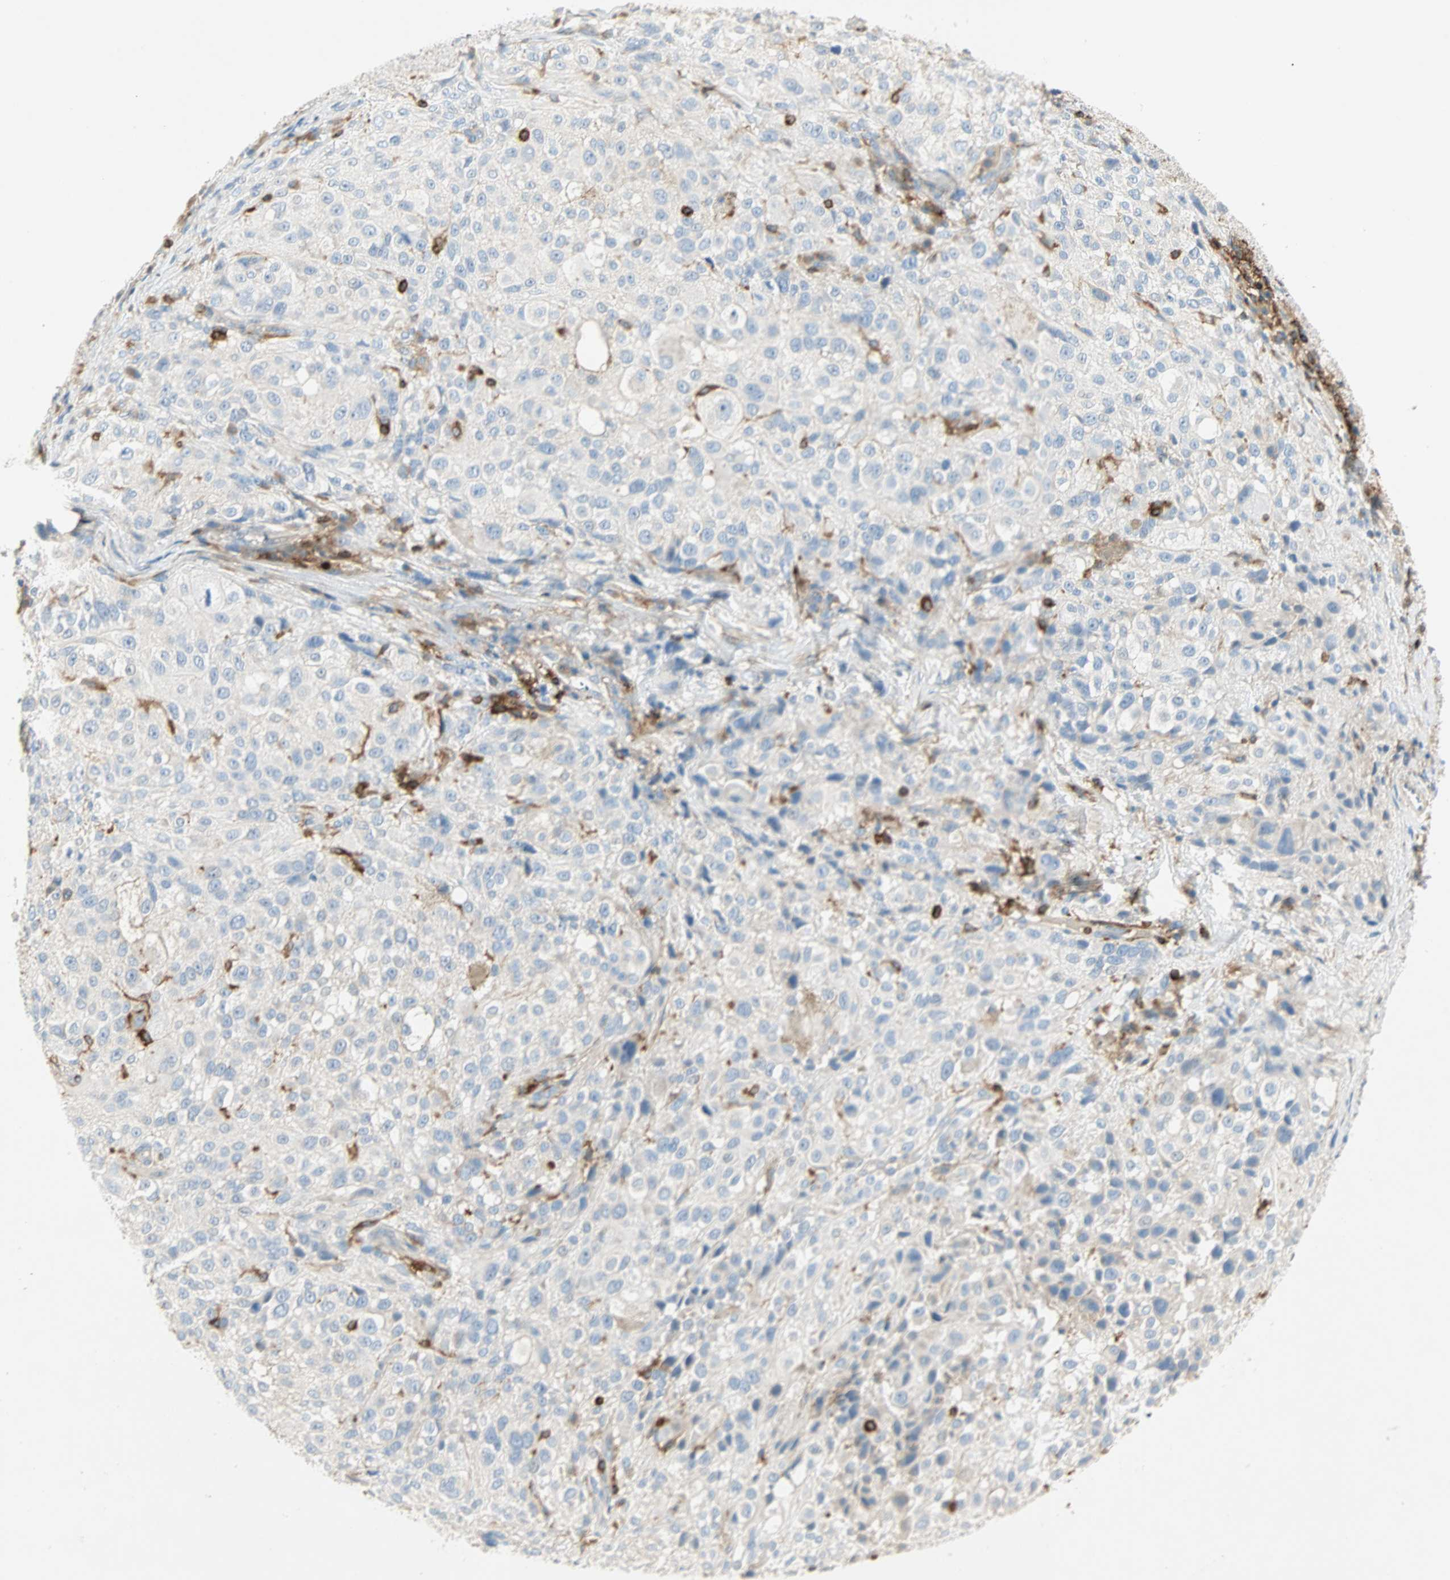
{"staining": {"intensity": "negative", "quantity": "none", "location": "none"}, "tissue": "melanoma", "cell_type": "Tumor cells", "image_type": "cancer", "snomed": [{"axis": "morphology", "description": "Necrosis, NOS"}, {"axis": "morphology", "description": "Malignant melanoma, NOS"}, {"axis": "topography", "description": "Skin"}], "caption": "The IHC photomicrograph has no significant staining in tumor cells of melanoma tissue.", "gene": "FMNL1", "patient": {"sex": "female", "age": 87}}